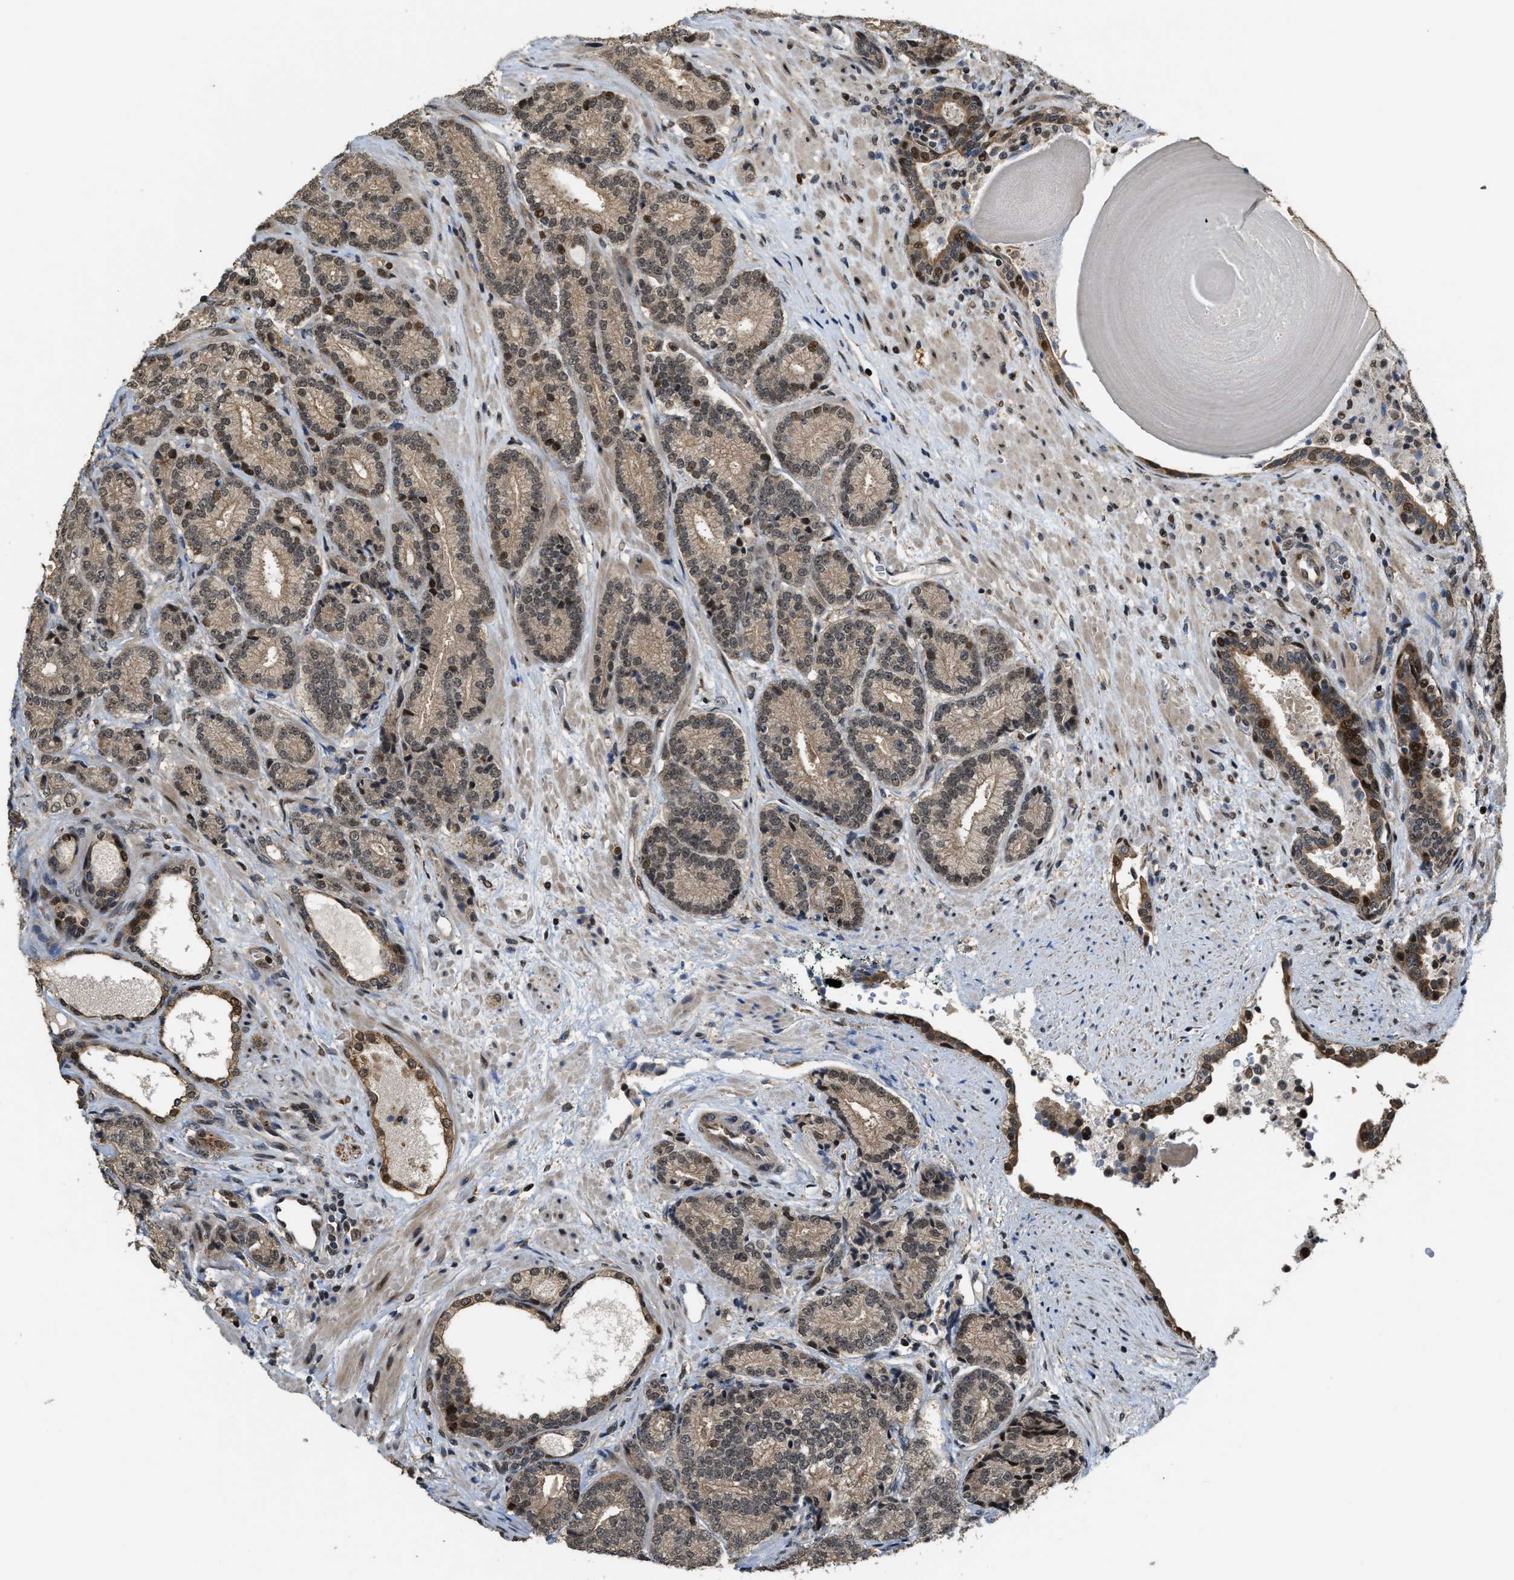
{"staining": {"intensity": "weak", "quantity": ">75%", "location": "cytoplasmic/membranous,nuclear"}, "tissue": "prostate cancer", "cell_type": "Tumor cells", "image_type": "cancer", "snomed": [{"axis": "morphology", "description": "Adenocarcinoma, High grade"}, {"axis": "topography", "description": "Prostate"}], "caption": "This photomicrograph reveals immunohistochemistry staining of prostate cancer (adenocarcinoma (high-grade)), with low weak cytoplasmic/membranous and nuclear staining in approximately >75% of tumor cells.", "gene": "SERTAD2", "patient": {"sex": "male", "age": 61}}